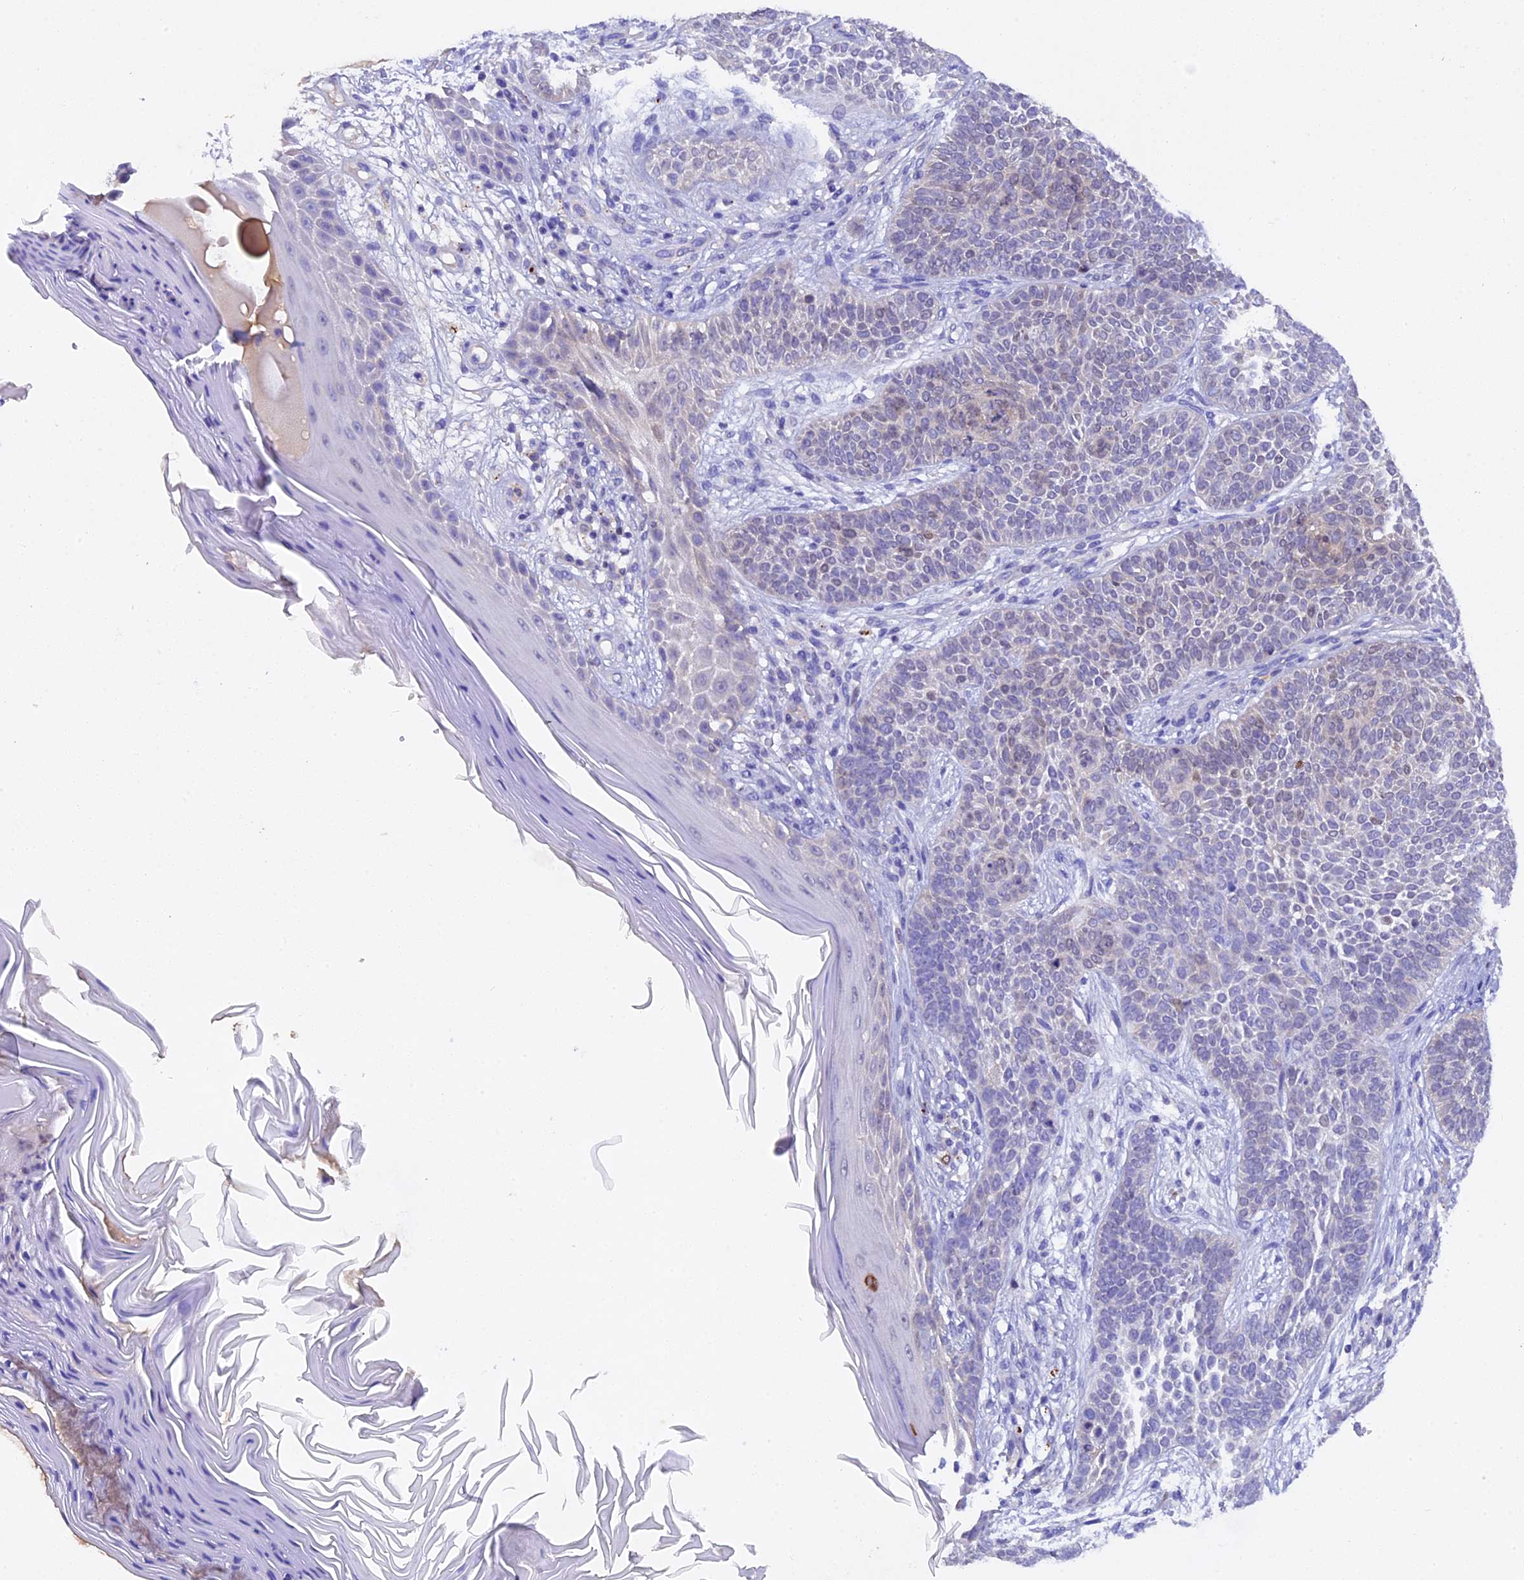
{"staining": {"intensity": "moderate", "quantity": "<25%", "location": "nuclear"}, "tissue": "skin cancer", "cell_type": "Tumor cells", "image_type": "cancer", "snomed": [{"axis": "morphology", "description": "Basal cell carcinoma"}, {"axis": "topography", "description": "Skin"}], "caption": "This is an image of IHC staining of basal cell carcinoma (skin), which shows moderate positivity in the nuclear of tumor cells.", "gene": "TGDS", "patient": {"sex": "male", "age": 85}}